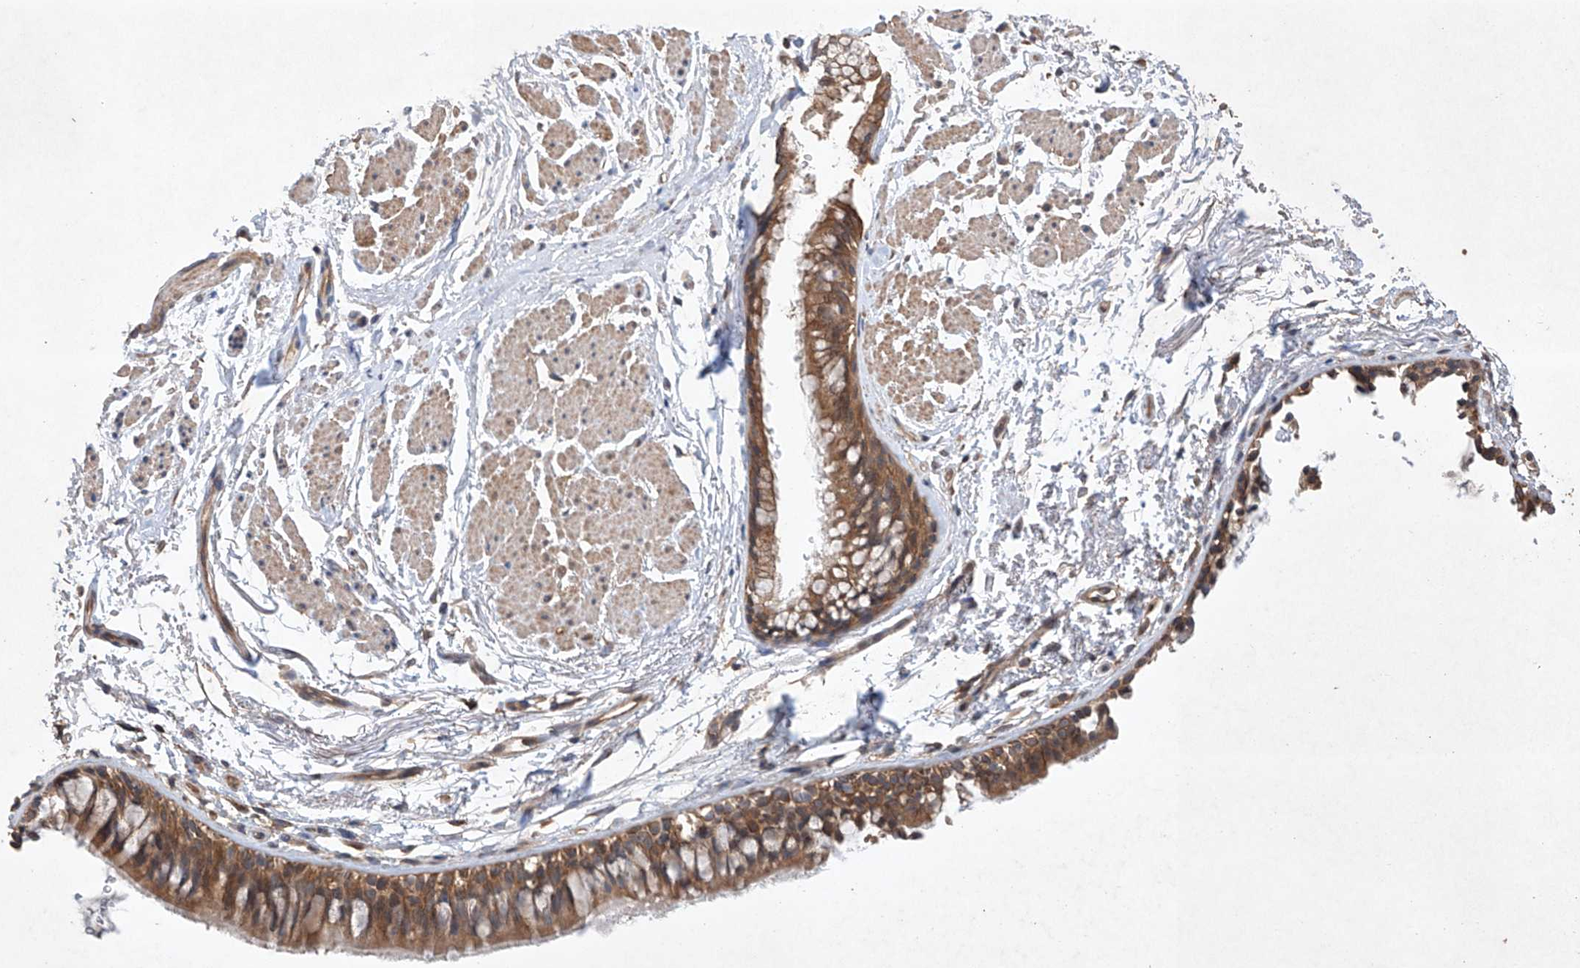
{"staining": {"intensity": "moderate", "quantity": ">75%", "location": "cytoplasmic/membranous"}, "tissue": "bronchus", "cell_type": "Respiratory epithelial cells", "image_type": "normal", "snomed": [{"axis": "morphology", "description": "Normal tissue, NOS"}, {"axis": "topography", "description": "Cartilage tissue"}, {"axis": "topography", "description": "Bronchus"}], "caption": "The image exhibits a brown stain indicating the presence of a protein in the cytoplasmic/membranous of respiratory epithelial cells in bronchus. Nuclei are stained in blue.", "gene": "LURAP1", "patient": {"sex": "female", "age": 73}}